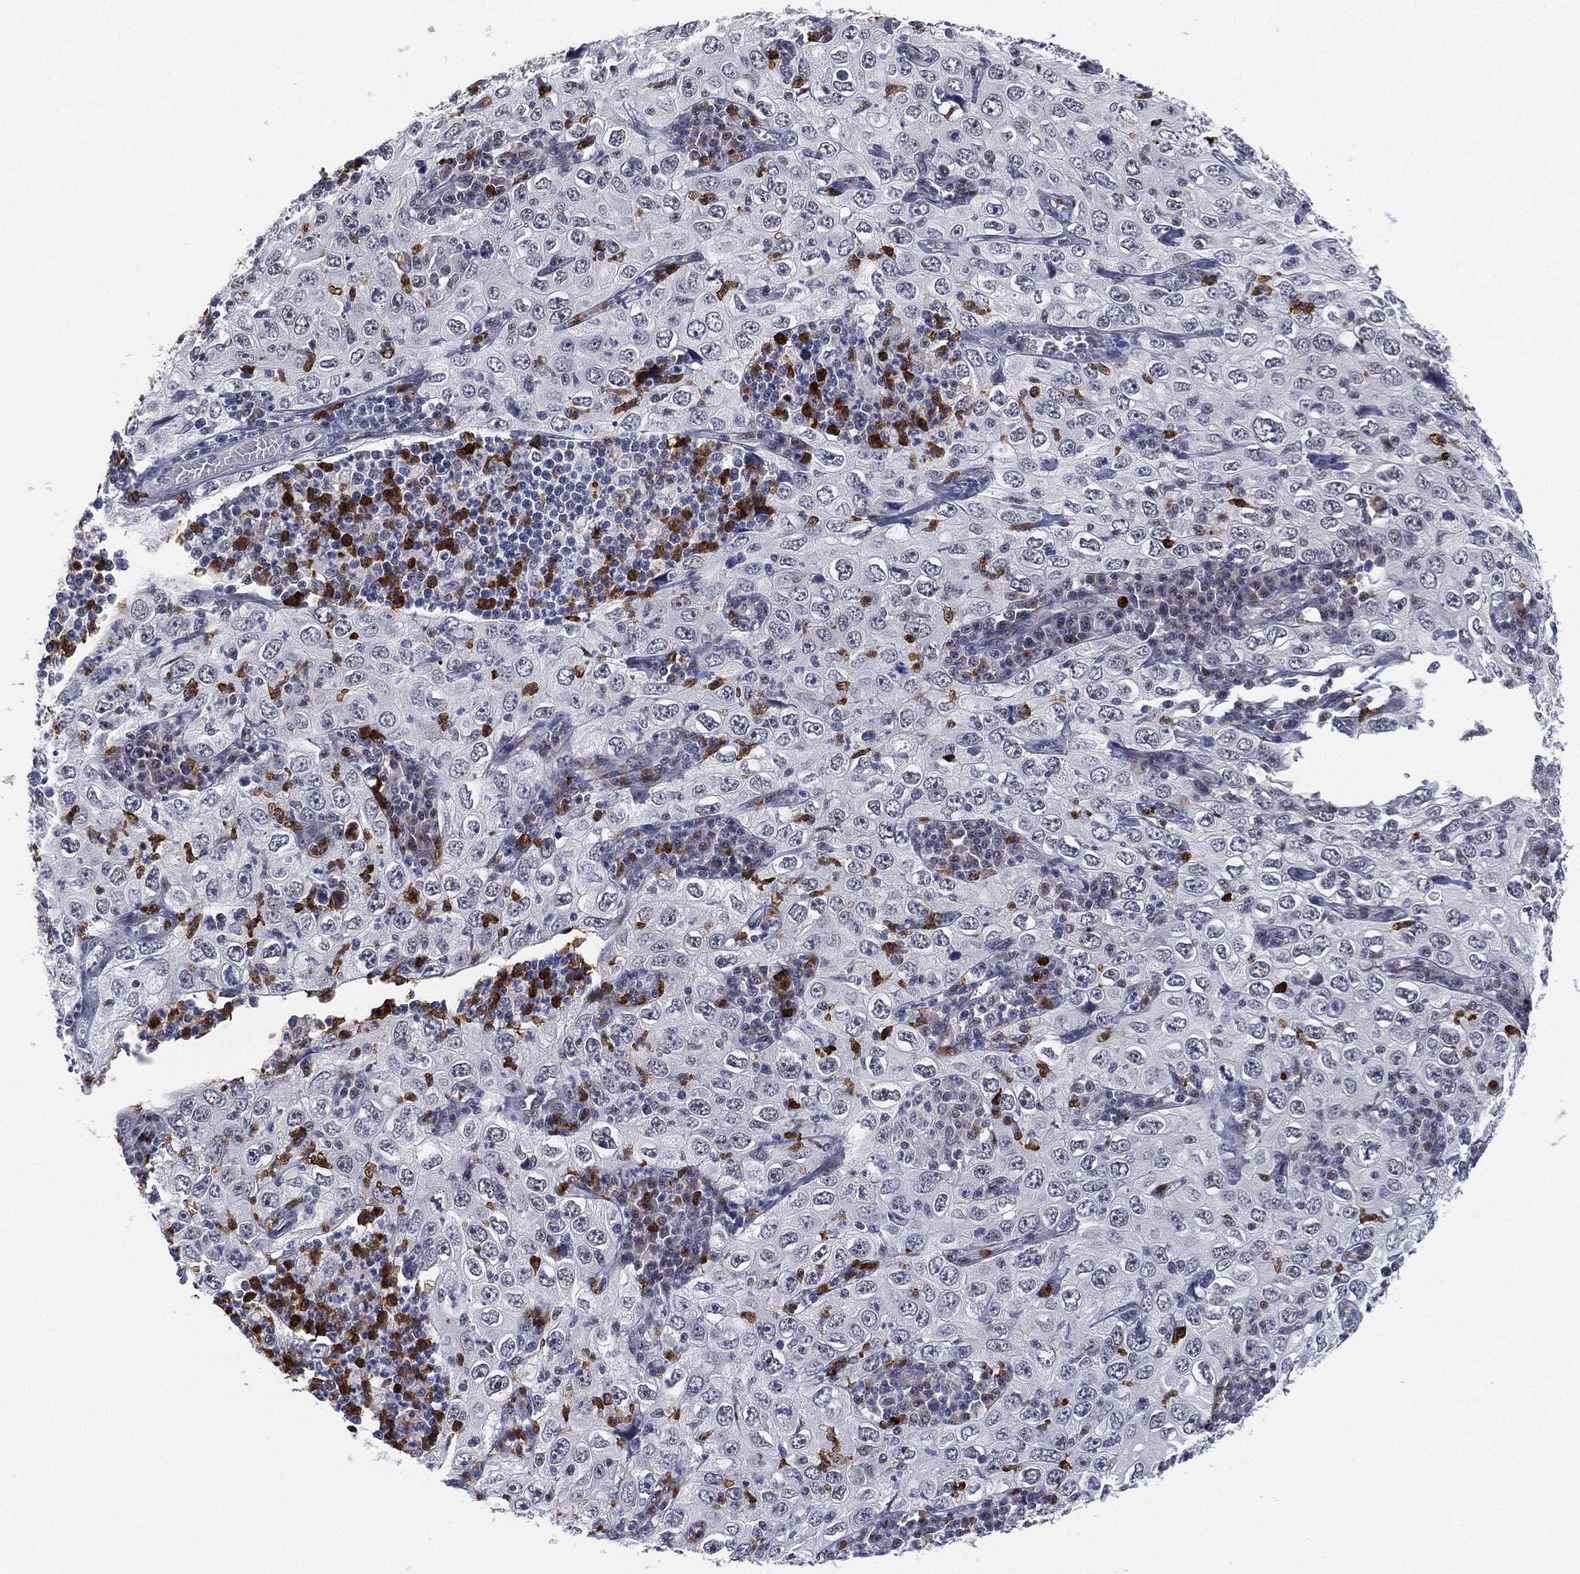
{"staining": {"intensity": "negative", "quantity": "none", "location": "none"}, "tissue": "cervical cancer", "cell_type": "Tumor cells", "image_type": "cancer", "snomed": [{"axis": "morphology", "description": "Squamous cell carcinoma, NOS"}, {"axis": "topography", "description": "Cervix"}], "caption": "An IHC histopathology image of squamous cell carcinoma (cervical) is shown. There is no staining in tumor cells of squamous cell carcinoma (cervical). Brightfield microscopy of immunohistochemistry stained with DAB (brown) and hematoxylin (blue), captured at high magnification.", "gene": "CD177", "patient": {"sex": "female", "age": 24}}